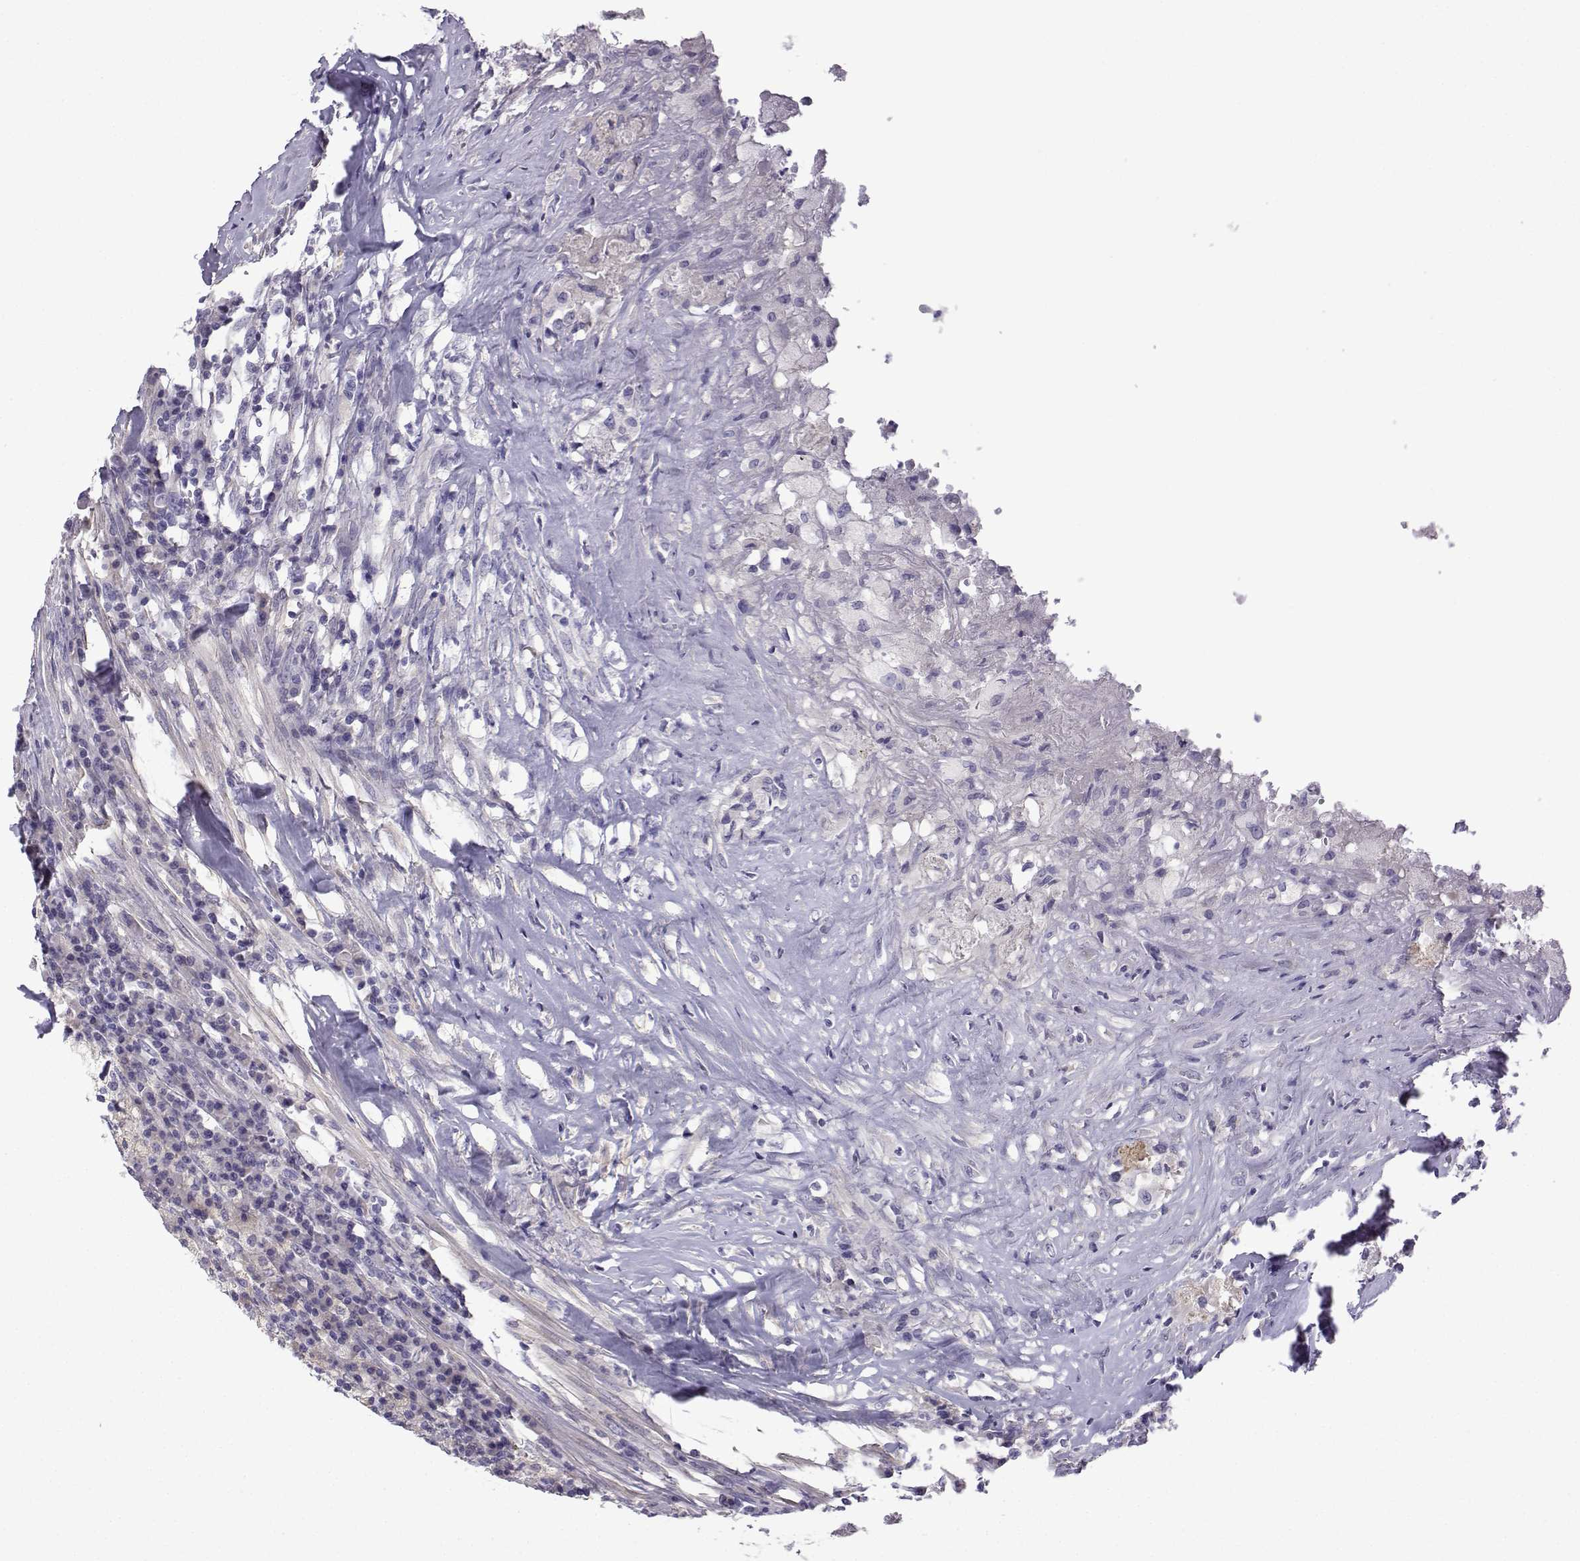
{"staining": {"intensity": "negative", "quantity": "none", "location": "none"}, "tissue": "testis cancer", "cell_type": "Tumor cells", "image_type": "cancer", "snomed": [{"axis": "morphology", "description": "Necrosis, NOS"}, {"axis": "morphology", "description": "Carcinoma, Embryonal, NOS"}, {"axis": "topography", "description": "Testis"}], "caption": "DAB (3,3'-diaminobenzidine) immunohistochemical staining of human testis embryonal carcinoma demonstrates no significant staining in tumor cells. (Stains: DAB immunohistochemistry with hematoxylin counter stain, Microscopy: brightfield microscopy at high magnification).", "gene": "SPACA7", "patient": {"sex": "male", "age": 19}}